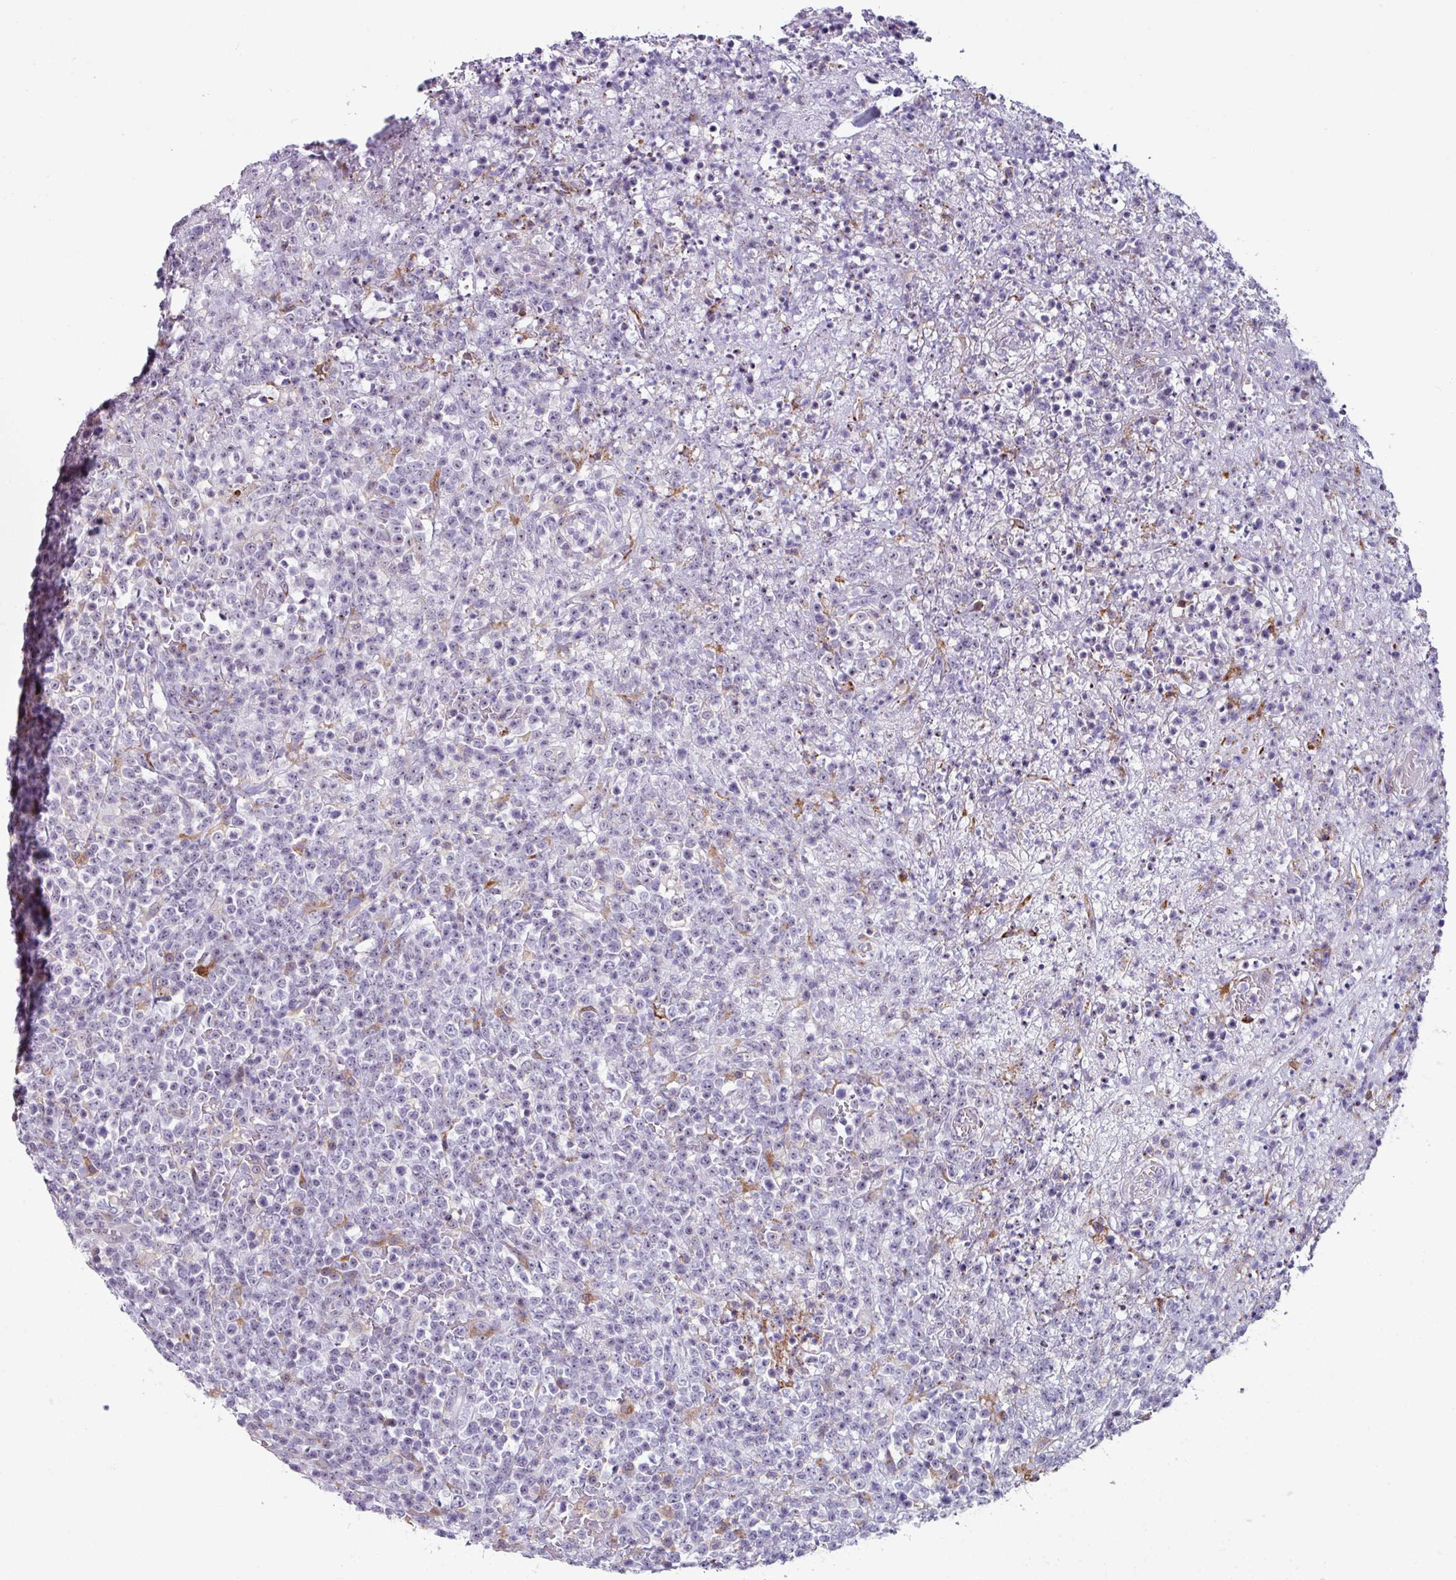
{"staining": {"intensity": "negative", "quantity": "none", "location": "none"}, "tissue": "lymphoma", "cell_type": "Tumor cells", "image_type": "cancer", "snomed": [{"axis": "morphology", "description": "Malignant lymphoma, non-Hodgkin's type, High grade"}, {"axis": "topography", "description": "Colon"}], "caption": "DAB immunohistochemical staining of human lymphoma displays no significant staining in tumor cells.", "gene": "BMS1", "patient": {"sex": "female", "age": 53}}